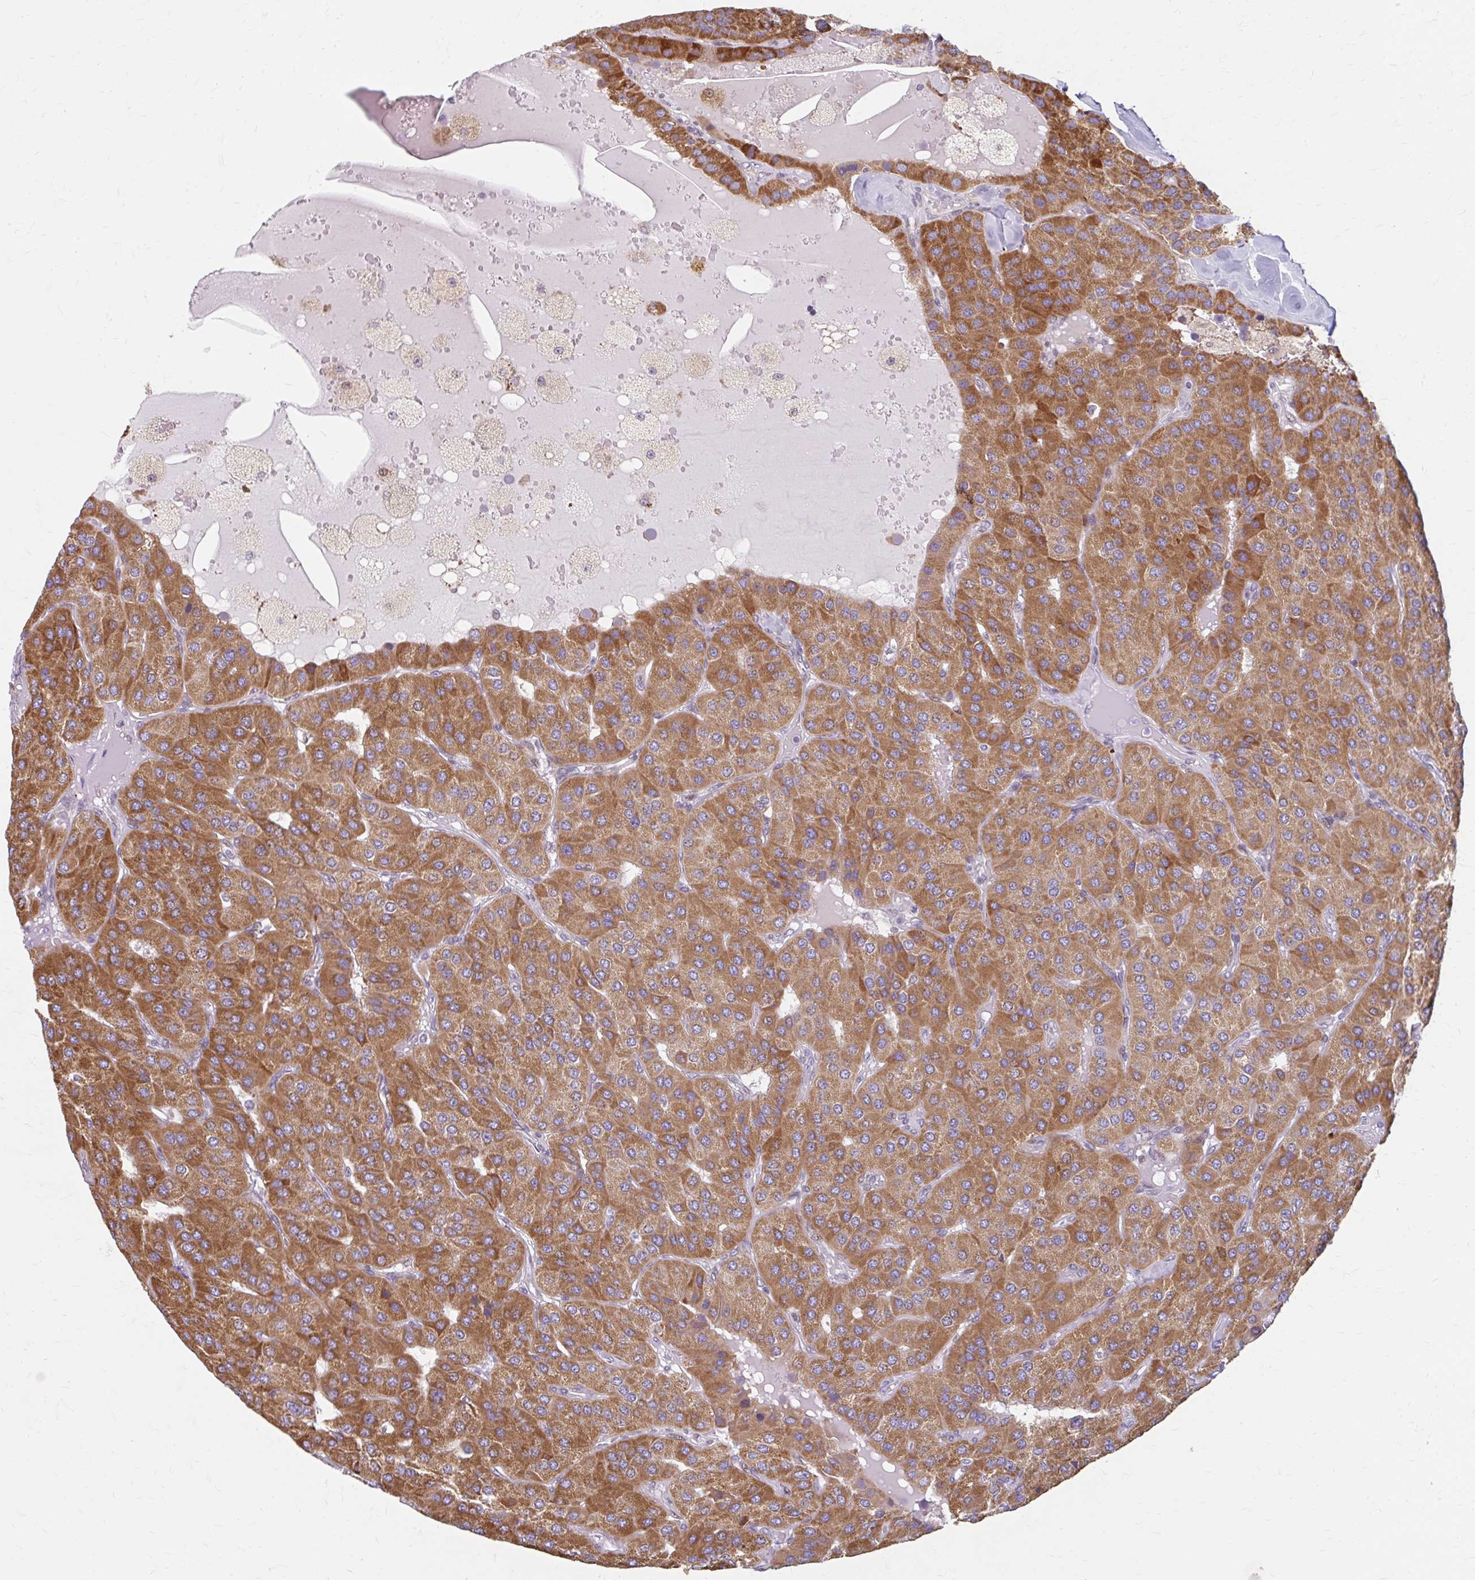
{"staining": {"intensity": "moderate", "quantity": ">75%", "location": "cytoplasmic/membranous"}, "tissue": "parathyroid gland", "cell_type": "Glandular cells", "image_type": "normal", "snomed": [{"axis": "morphology", "description": "Normal tissue, NOS"}, {"axis": "morphology", "description": "Adenoma, NOS"}, {"axis": "topography", "description": "Parathyroid gland"}], "caption": "A micrograph of human parathyroid gland stained for a protein displays moderate cytoplasmic/membranous brown staining in glandular cells.", "gene": "BEAN1", "patient": {"sex": "female", "age": 86}}